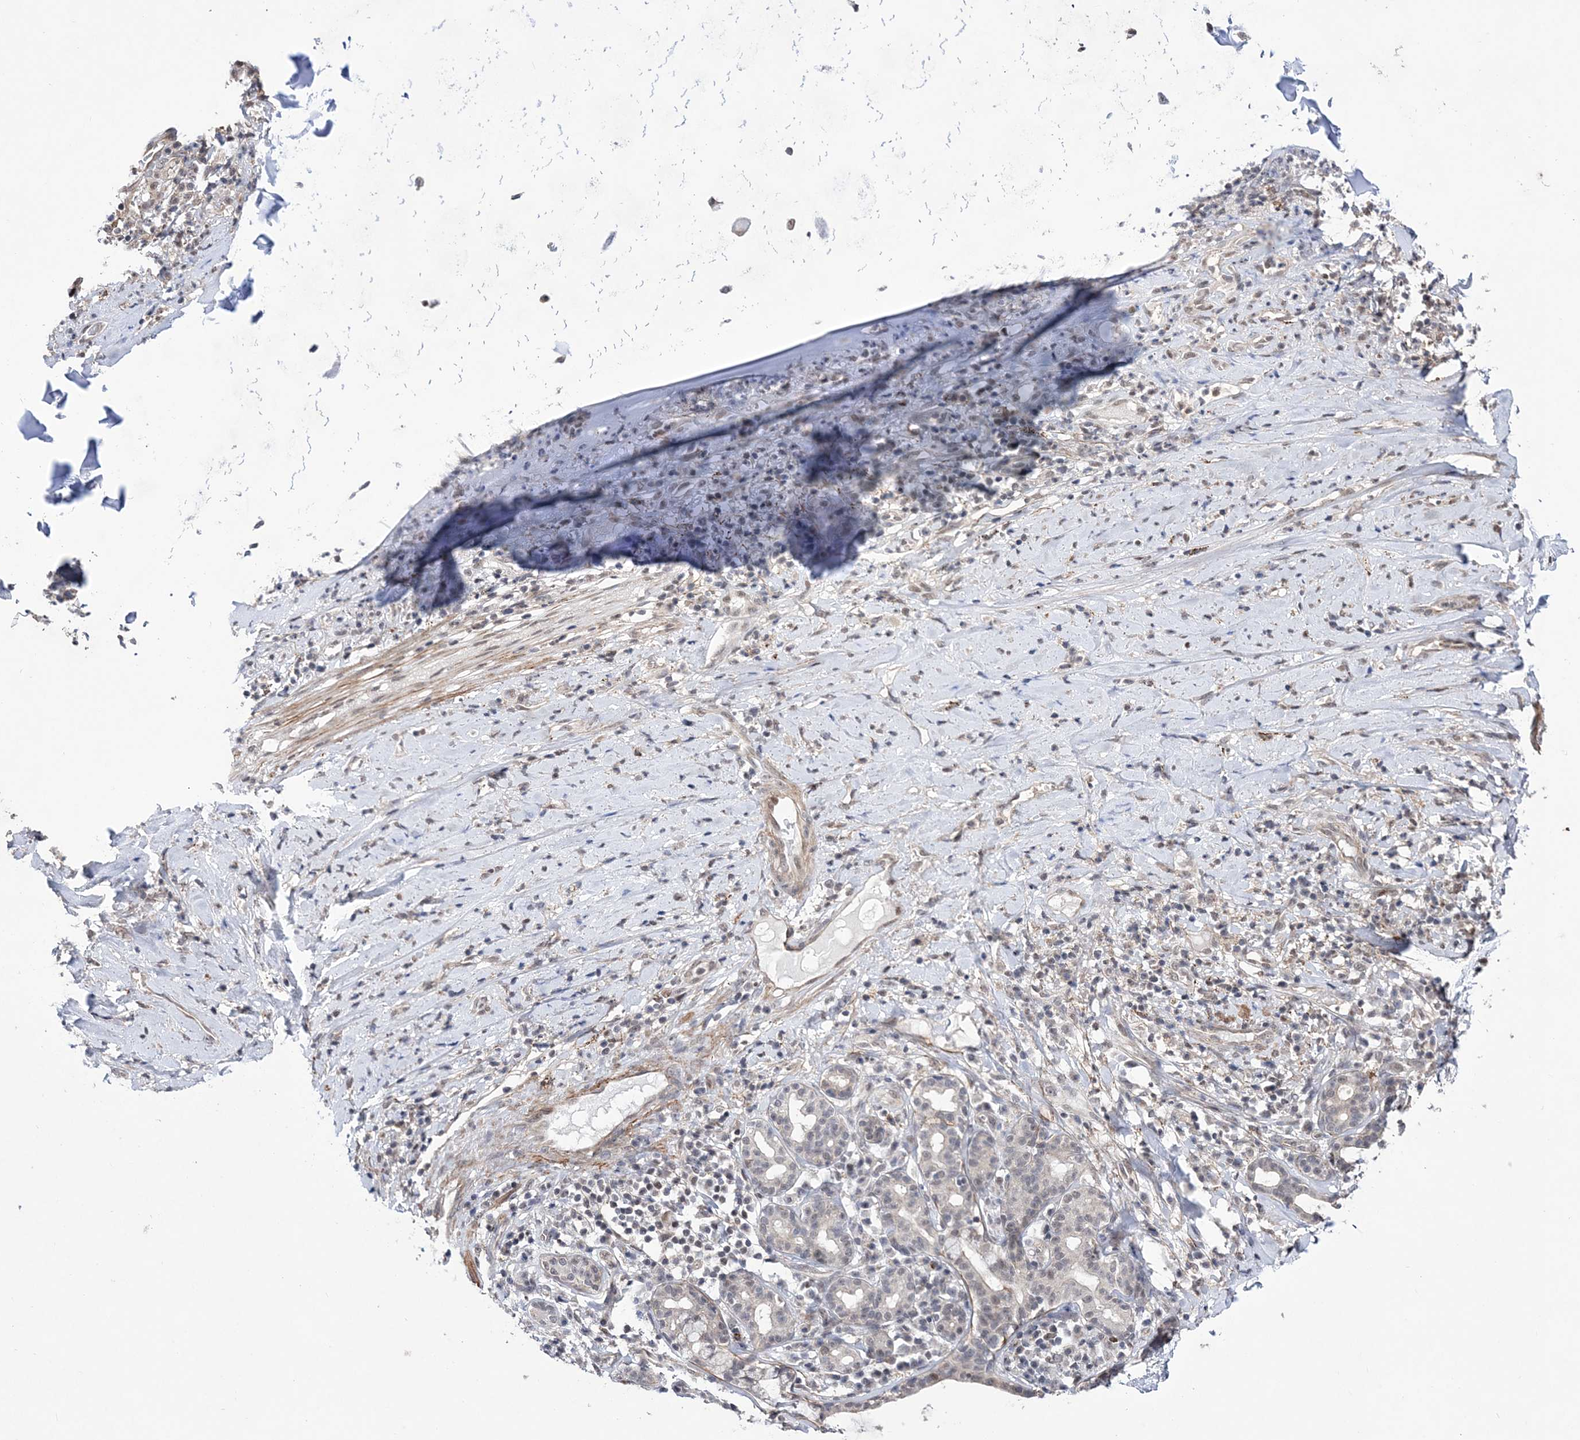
{"staining": {"intensity": "negative", "quantity": "none", "location": "none"}, "tissue": "adipose tissue", "cell_type": "Adipocytes", "image_type": "normal", "snomed": [{"axis": "morphology", "description": "Normal tissue, NOS"}, {"axis": "morphology", "description": "Basal cell carcinoma"}, {"axis": "topography", "description": "Cartilage tissue"}, {"axis": "topography", "description": "Nasopharynx"}, {"axis": "topography", "description": "Oral tissue"}], "caption": "Immunohistochemistry of unremarkable adipose tissue exhibits no staining in adipocytes.", "gene": "BOD1L1", "patient": {"sex": "female", "age": 77}}